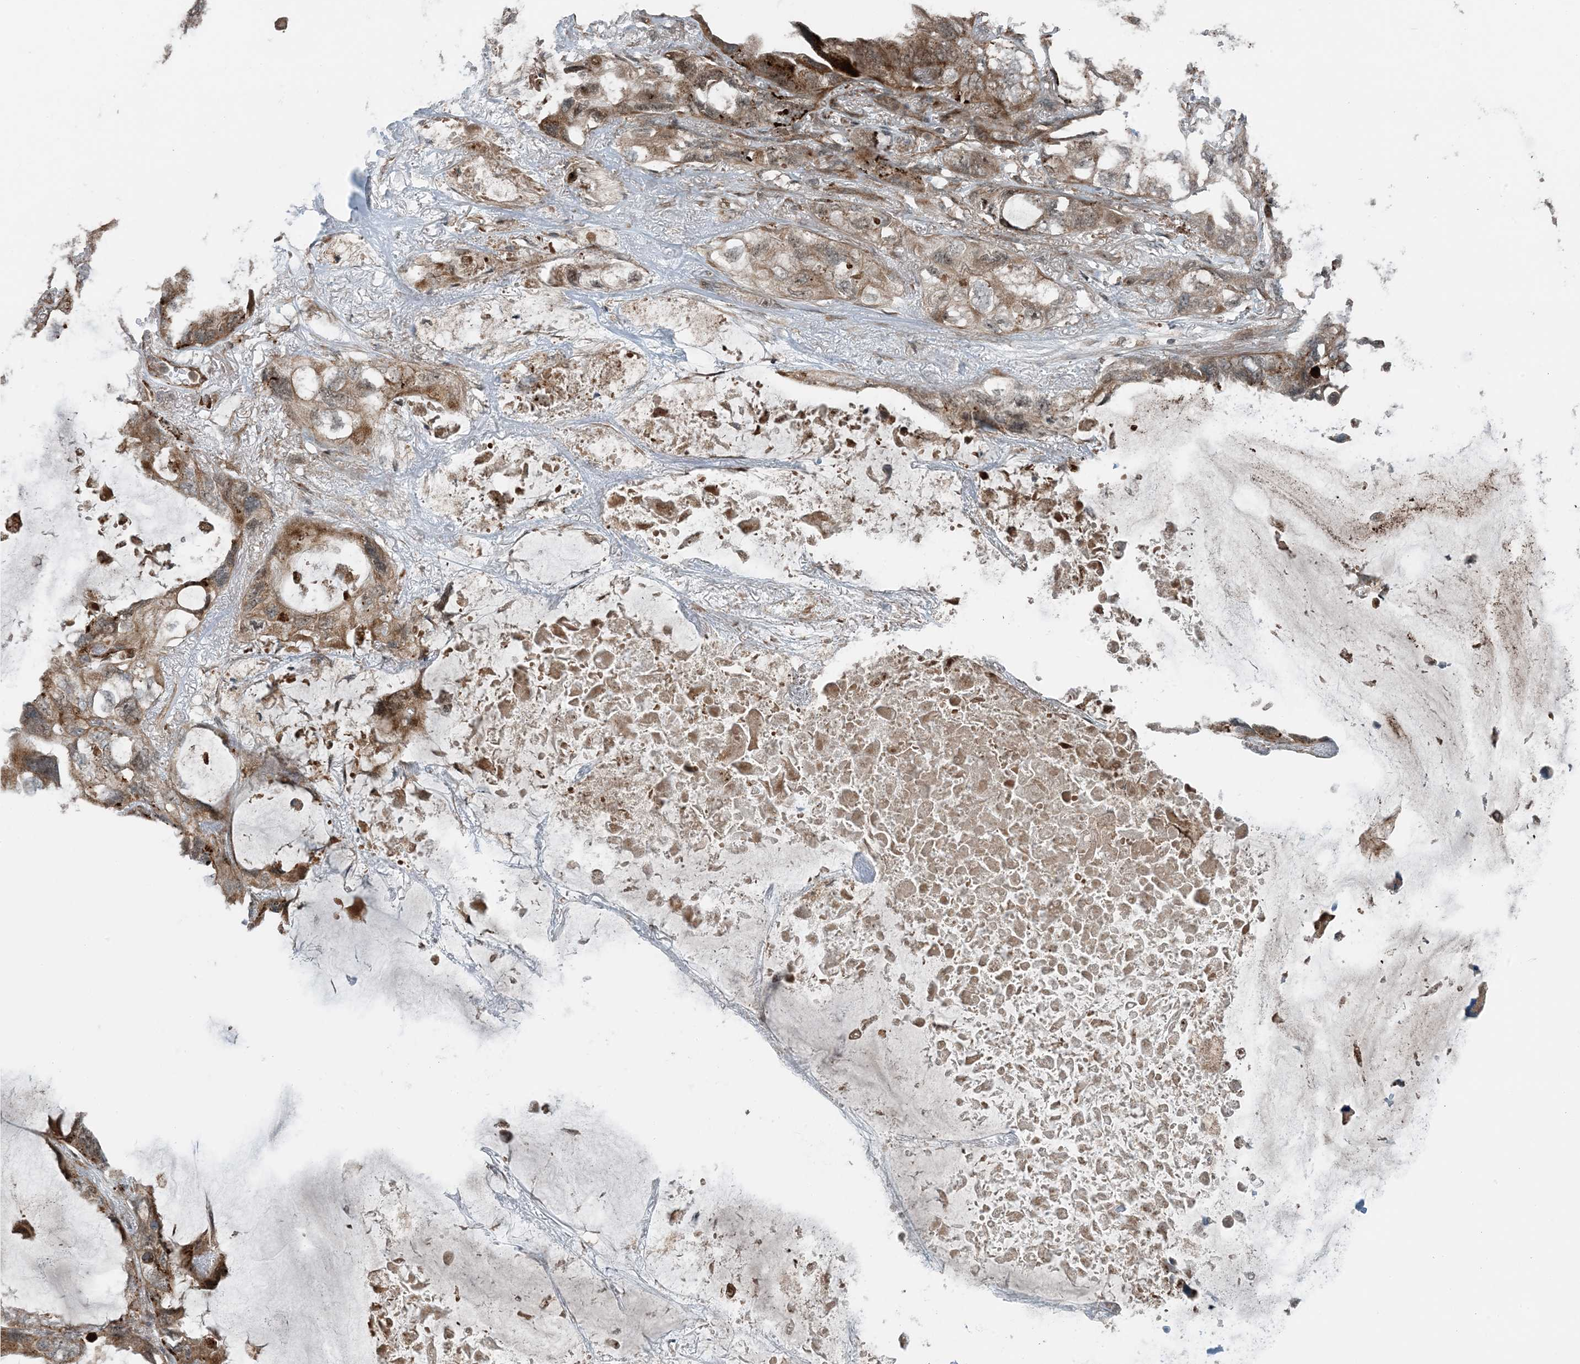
{"staining": {"intensity": "weak", "quantity": ">75%", "location": "cytoplasmic/membranous"}, "tissue": "lung cancer", "cell_type": "Tumor cells", "image_type": "cancer", "snomed": [{"axis": "morphology", "description": "Squamous cell carcinoma, NOS"}, {"axis": "topography", "description": "Lung"}], "caption": "Human lung squamous cell carcinoma stained for a protein (brown) reveals weak cytoplasmic/membranous positive staining in approximately >75% of tumor cells.", "gene": "EDEM2", "patient": {"sex": "female", "age": 73}}